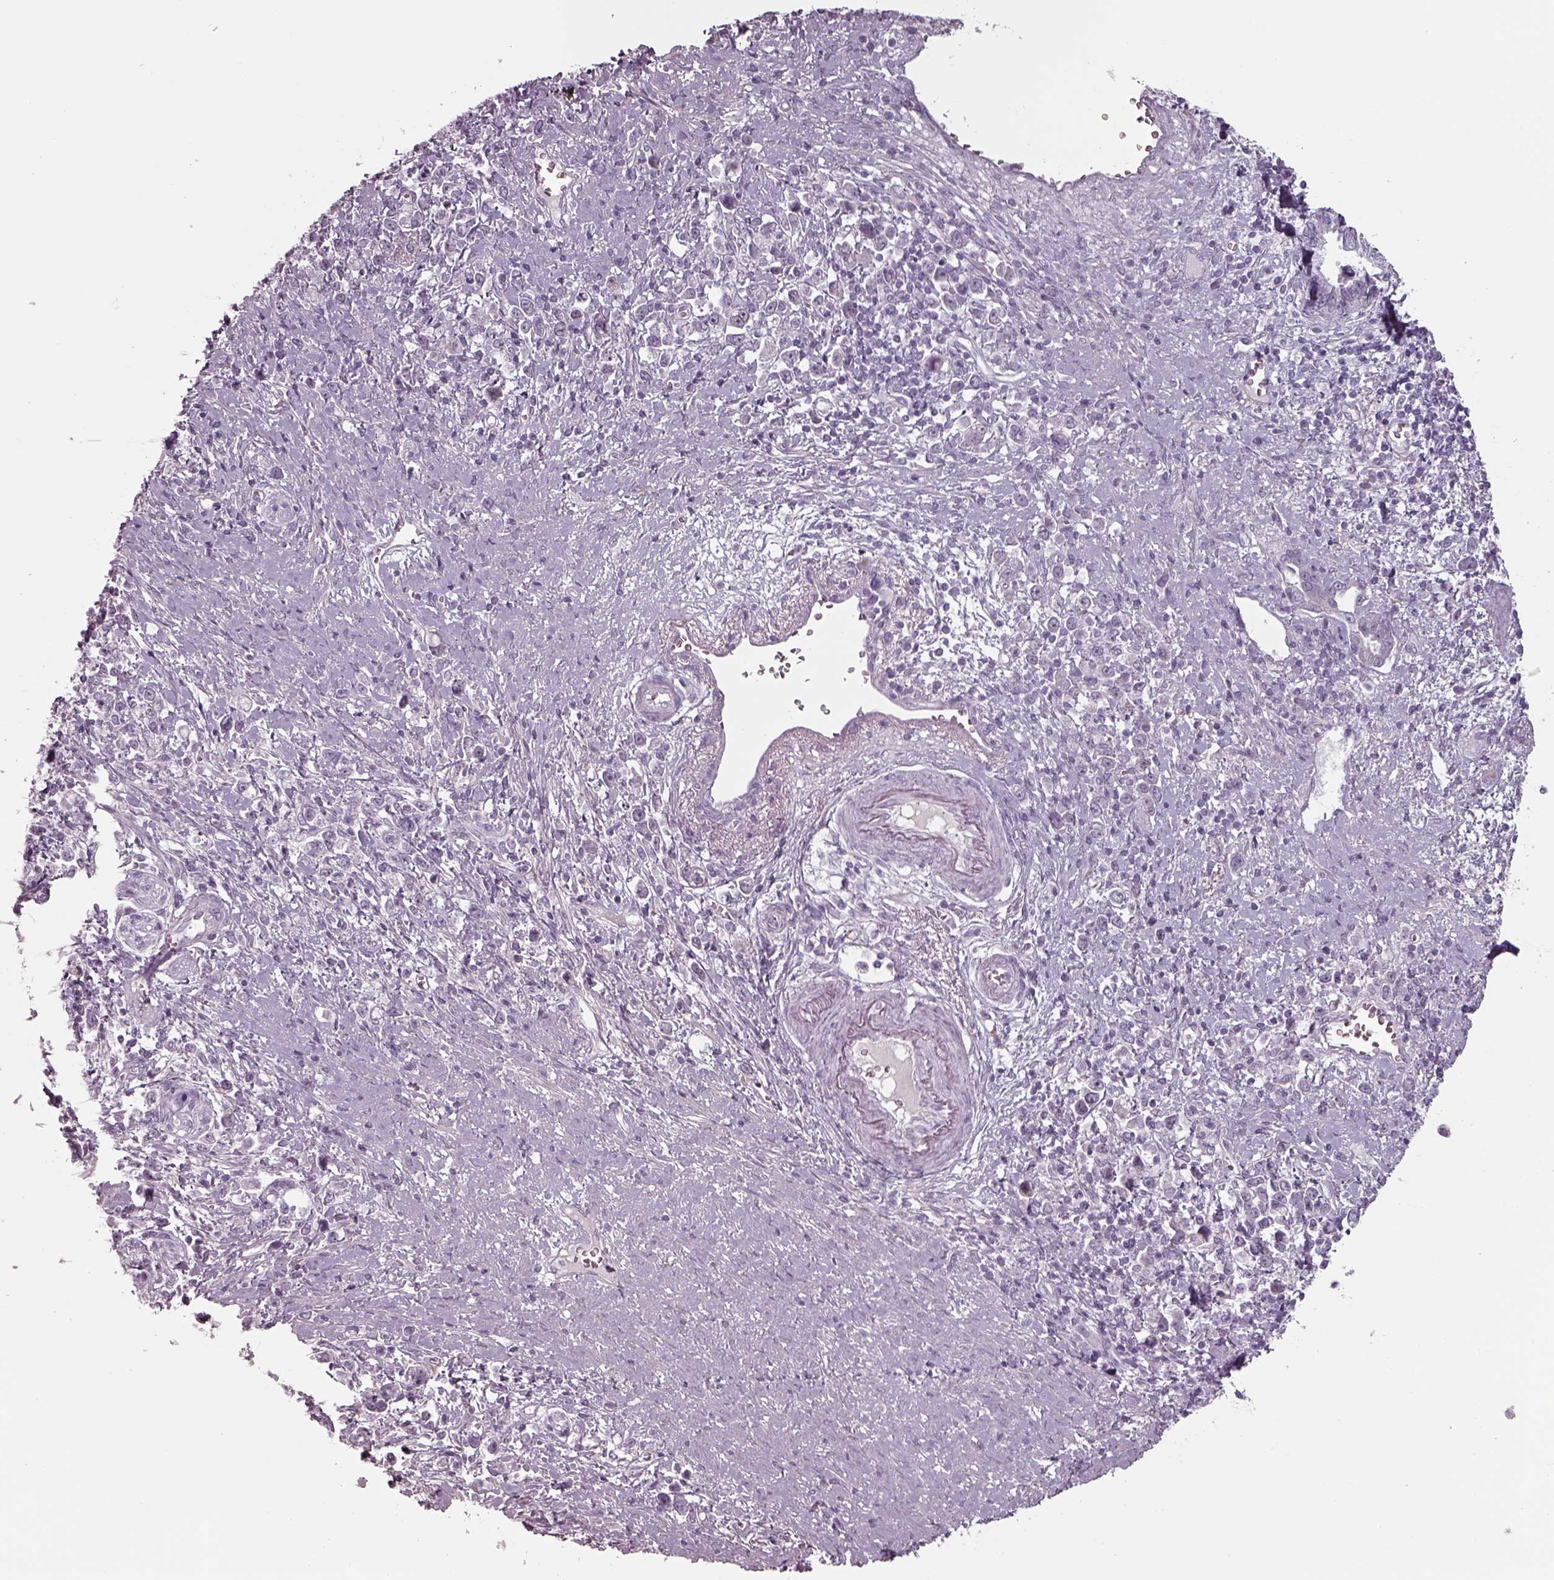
{"staining": {"intensity": "negative", "quantity": "none", "location": "none"}, "tissue": "stomach cancer", "cell_type": "Tumor cells", "image_type": "cancer", "snomed": [{"axis": "morphology", "description": "Adenocarcinoma, NOS"}, {"axis": "topography", "description": "Stomach"}], "caption": "High power microscopy histopathology image of an immunohistochemistry image of adenocarcinoma (stomach), revealing no significant staining in tumor cells.", "gene": "SEPTIN14", "patient": {"sex": "male", "age": 63}}